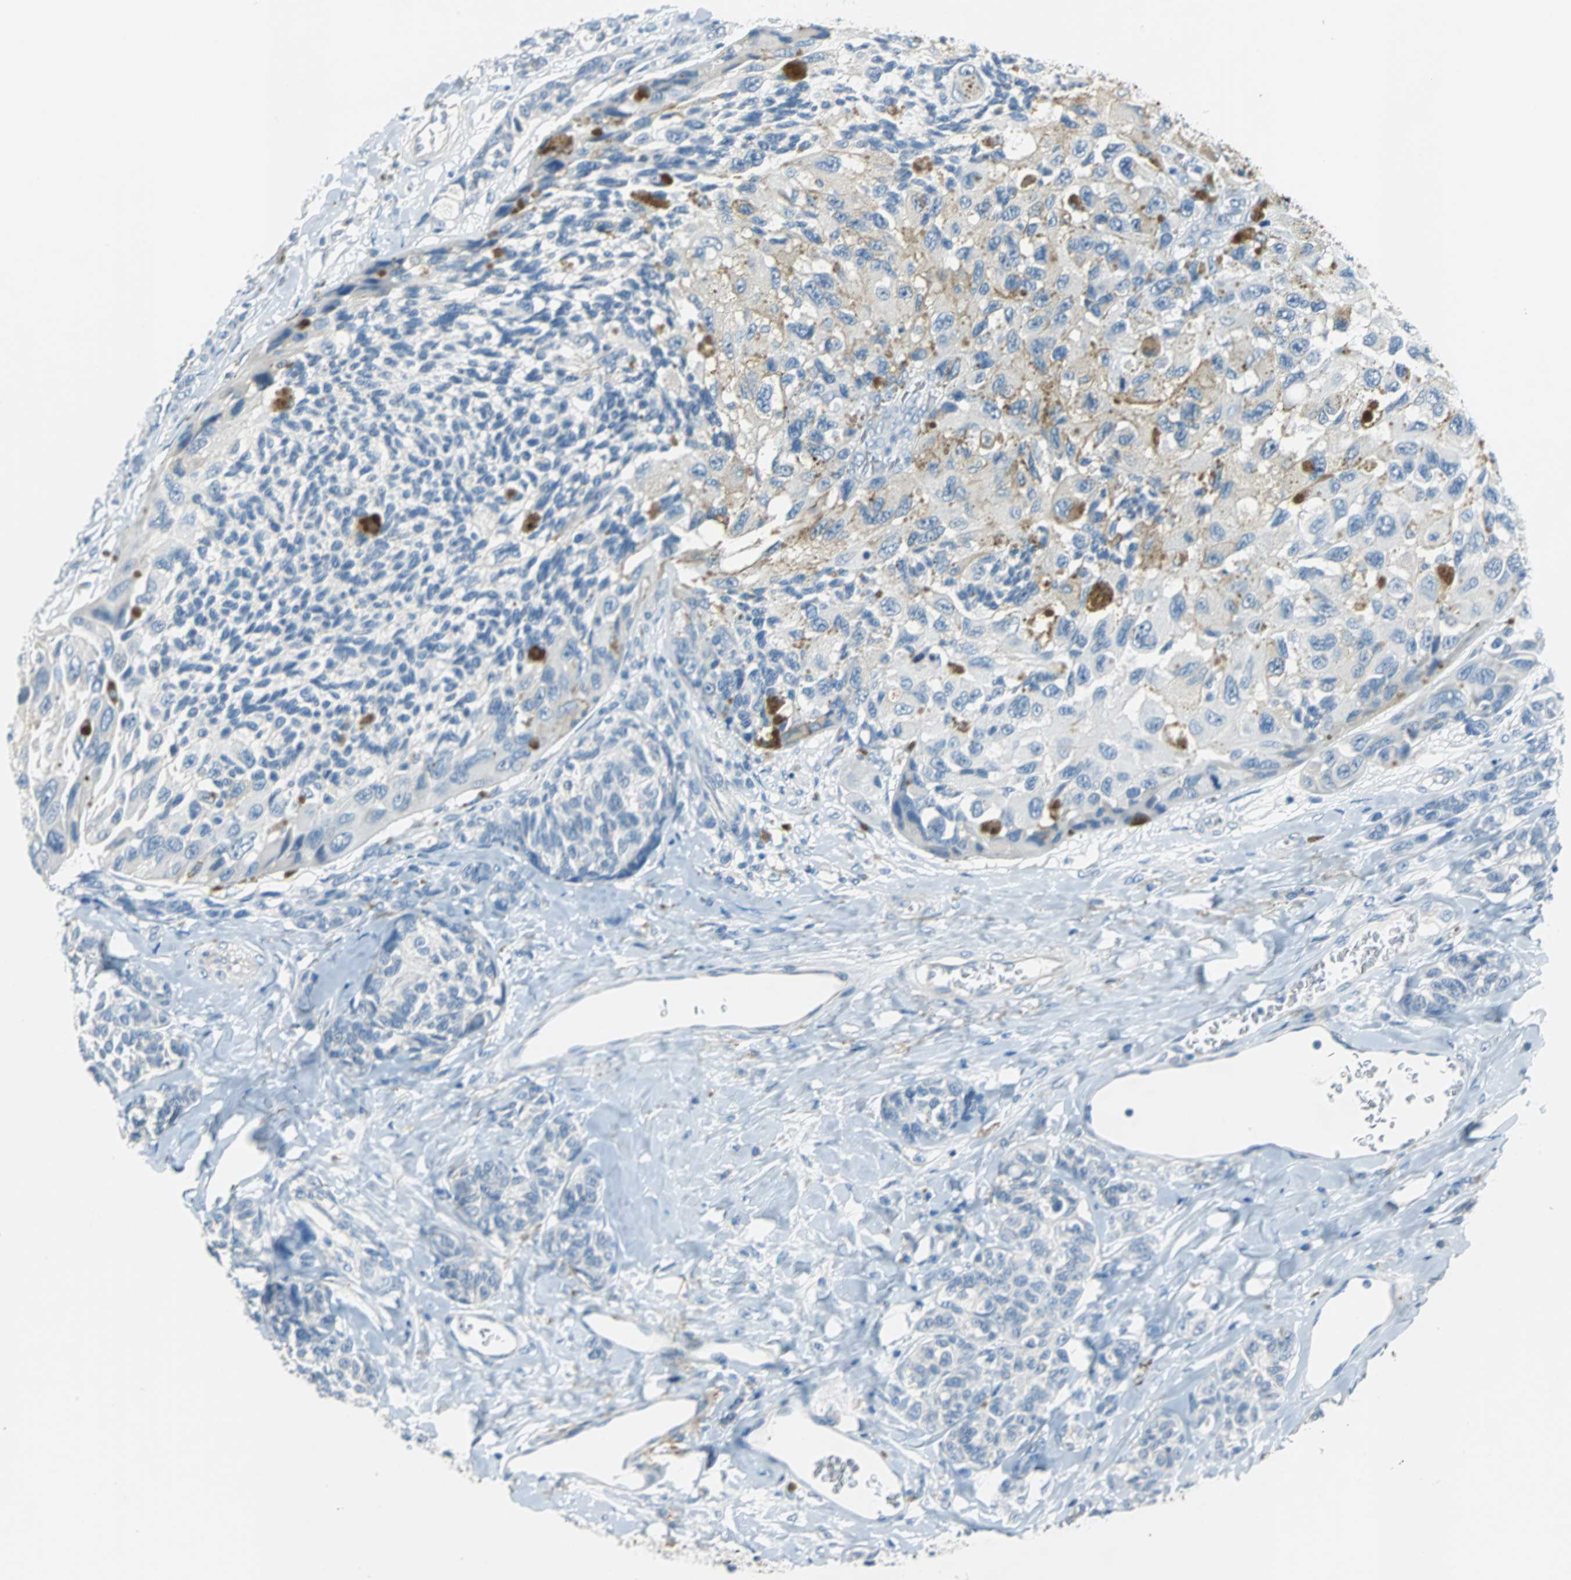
{"staining": {"intensity": "weak", "quantity": "25%-75%", "location": "cytoplasmic/membranous"}, "tissue": "melanoma", "cell_type": "Tumor cells", "image_type": "cancer", "snomed": [{"axis": "morphology", "description": "Malignant melanoma, NOS"}, {"axis": "topography", "description": "Skin"}], "caption": "A photomicrograph of malignant melanoma stained for a protein shows weak cytoplasmic/membranous brown staining in tumor cells.", "gene": "MUC7", "patient": {"sex": "female", "age": 73}}